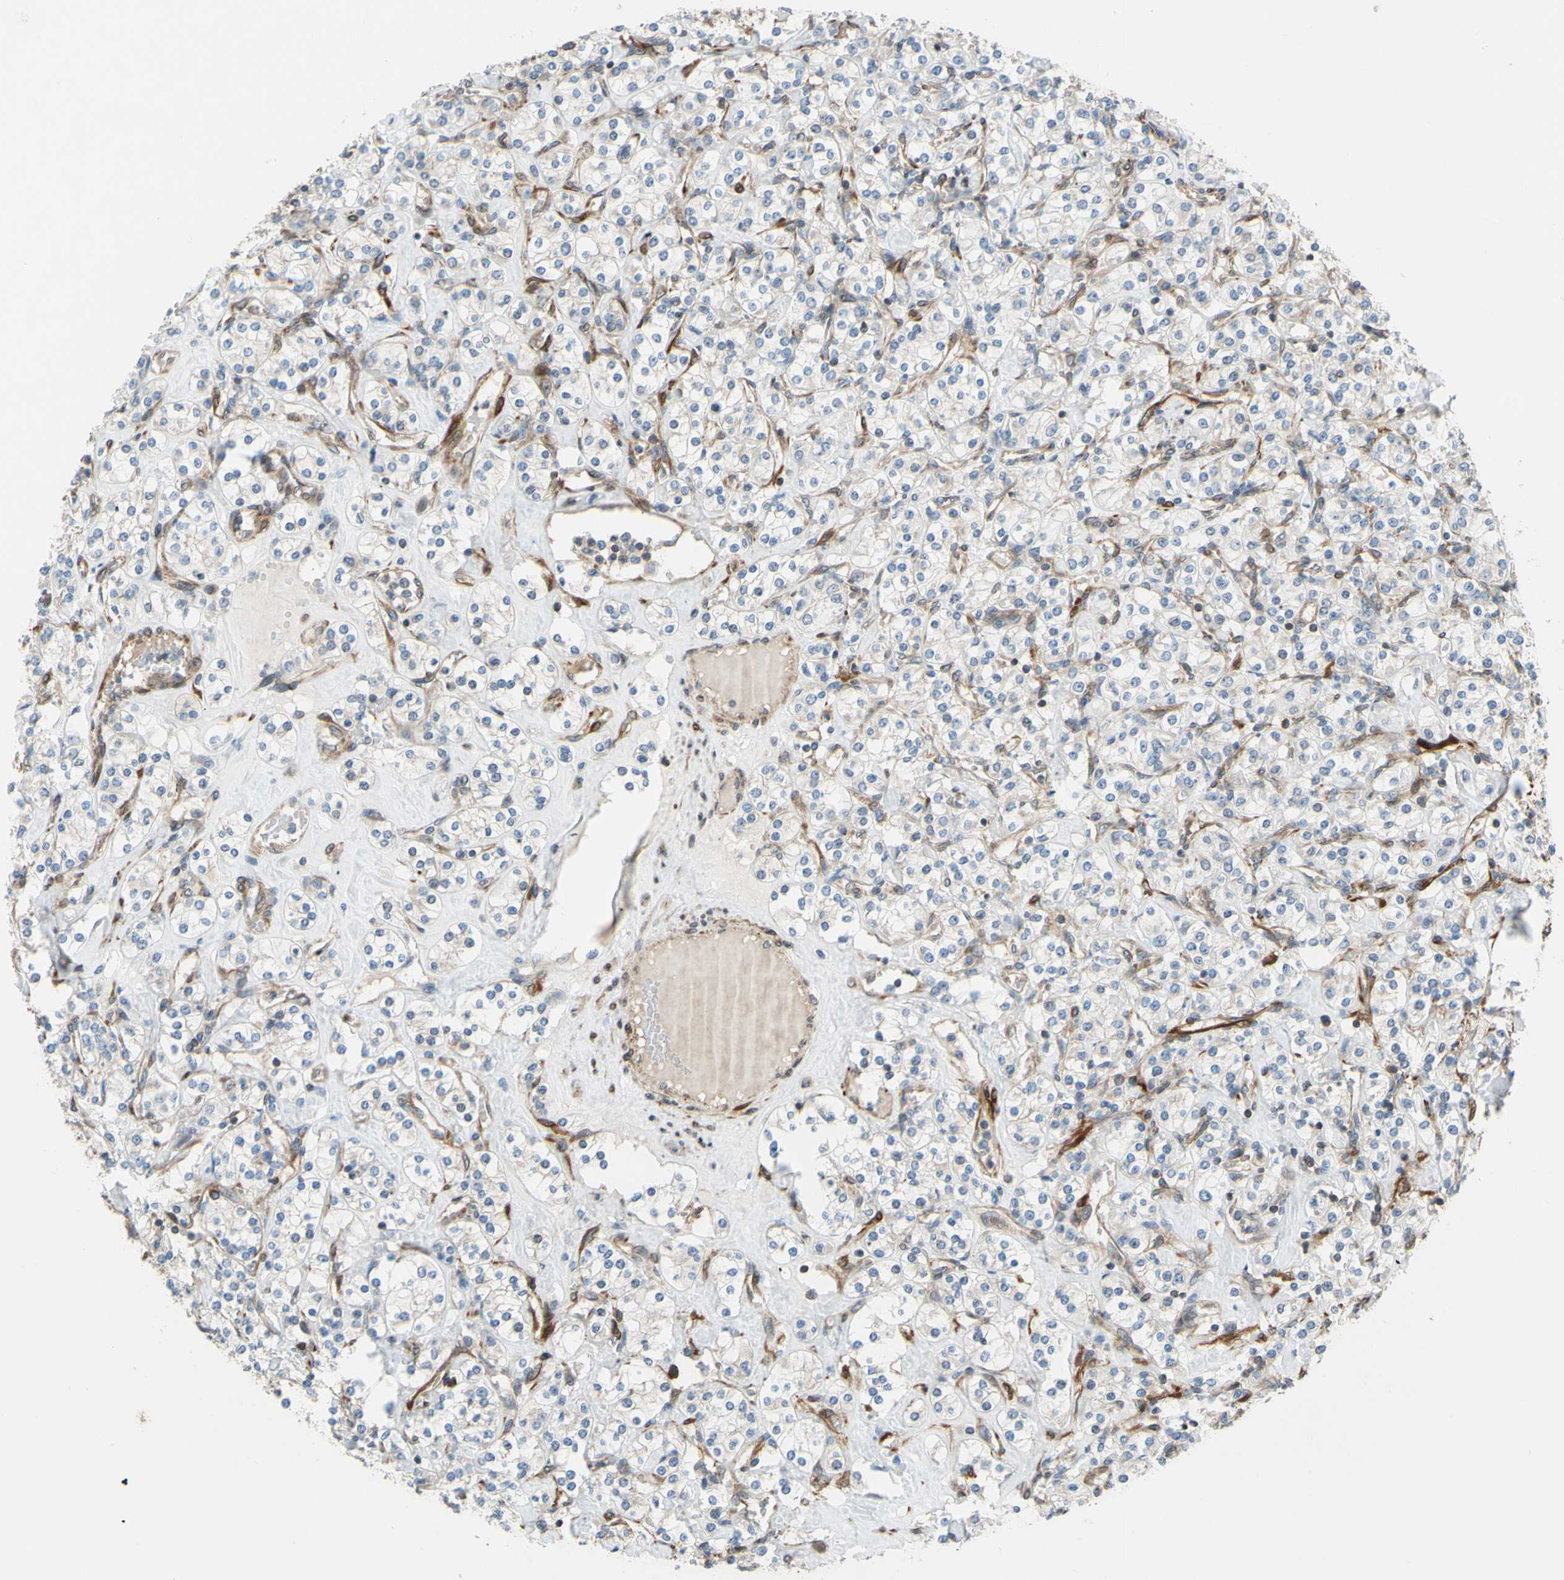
{"staining": {"intensity": "negative", "quantity": "none", "location": "none"}, "tissue": "renal cancer", "cell_type": "Tumor cells", "image_type": "cancer", "snomed": [{"axis": "morphology", "description": "Adenocarcinoma, NOS"}, {"axis": "topography", "description": "Kidney"}], "caption": "This micrograph is of adenocarcinoma (renal) stained with IHC to label a protein in brown with the nuclei are counter-stained blue. There is no staining in tumor cells.", "gene": "PRAF2", "patient": {"sex": "male", "age": 77}}